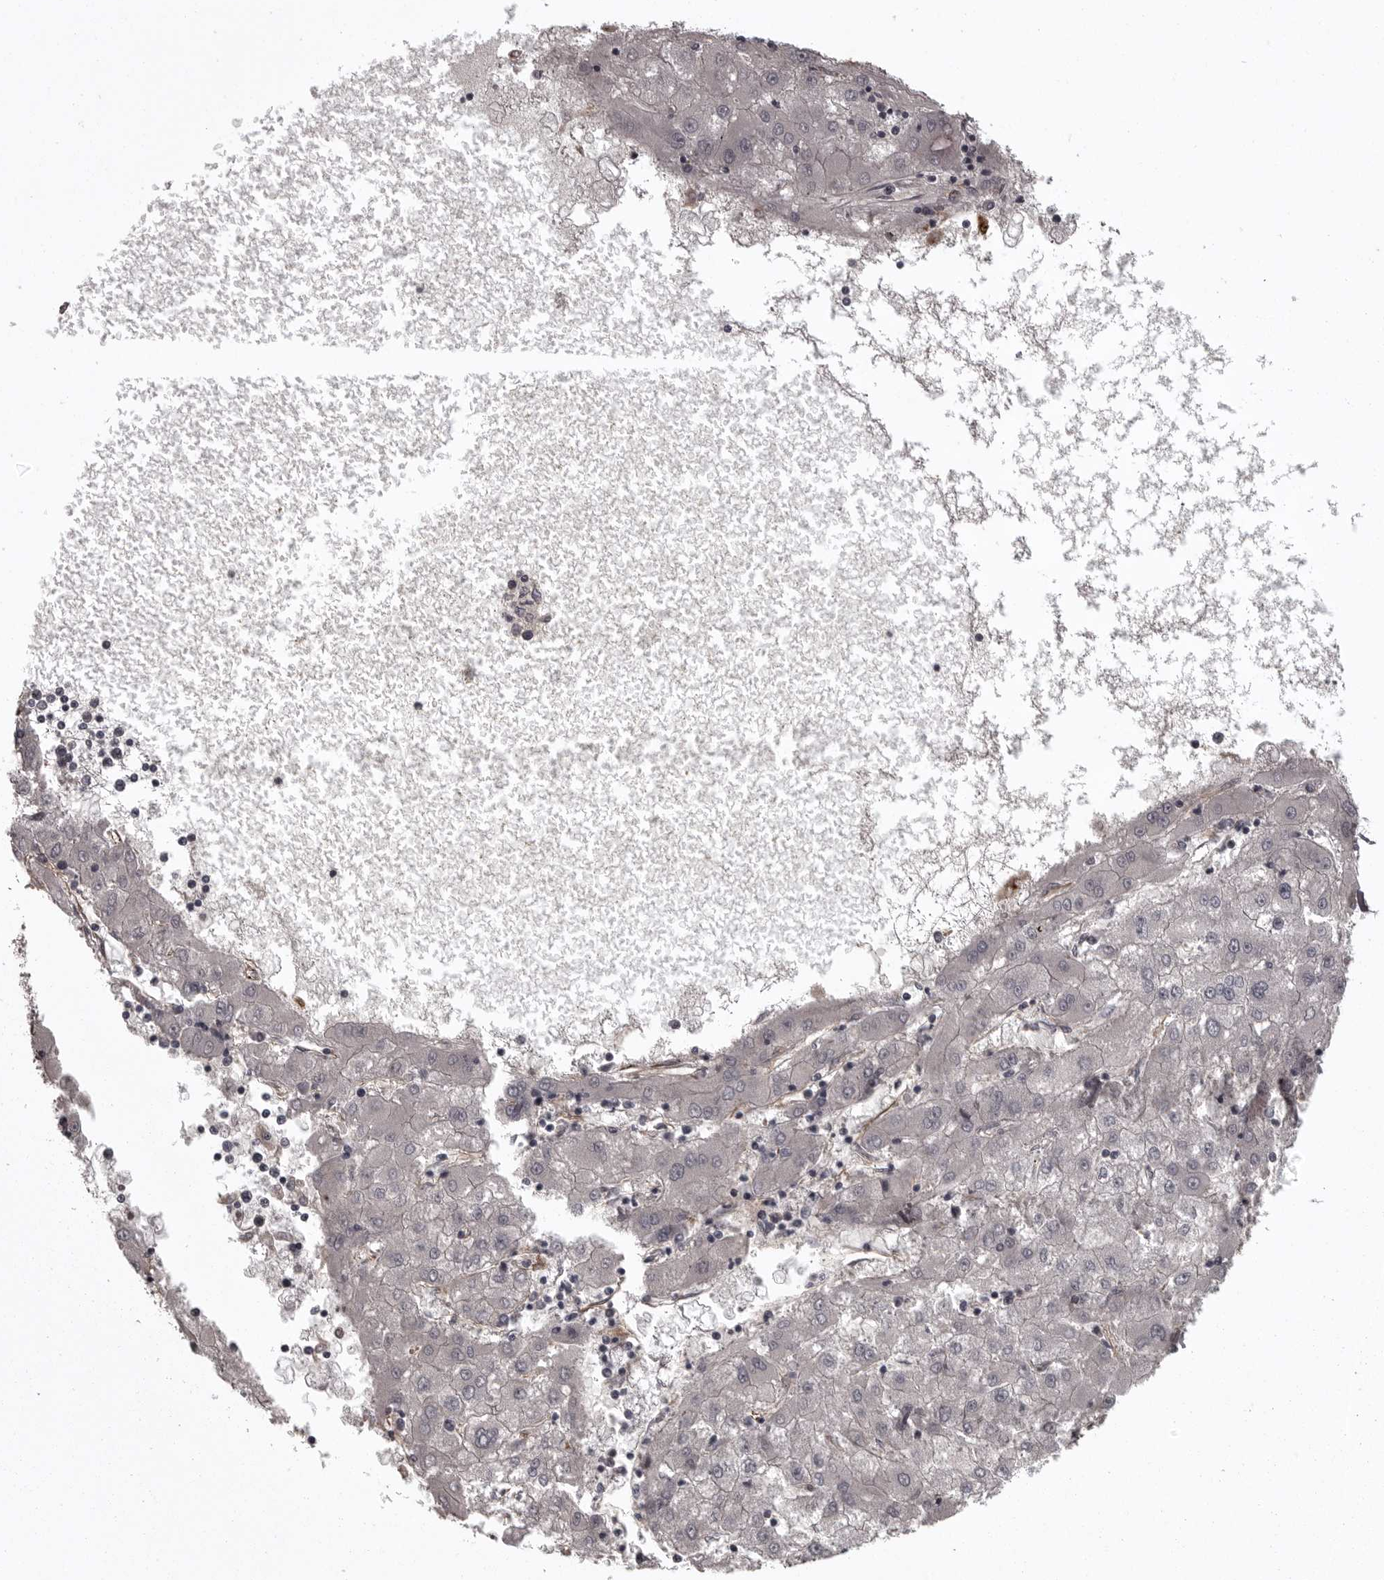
{"staining": {"intensity": "negative", "quantity": "none", "location": "none"}, "tissue": "liver cancer", "cell_type": "Tumor cells", "image_type": "cancer", "snomed": [{"axis": "morphology", "description": "Carcinoma, Hepatocellular, NOS"}, {"axis": "topography", "description": "Liver"}], "caption": "Human liver cancer stained for a protein using immunohistochemistry displays no positivity in tumor cells.", "gene": "FAAP100", "patient": {"sex": "male", "age": 72}}